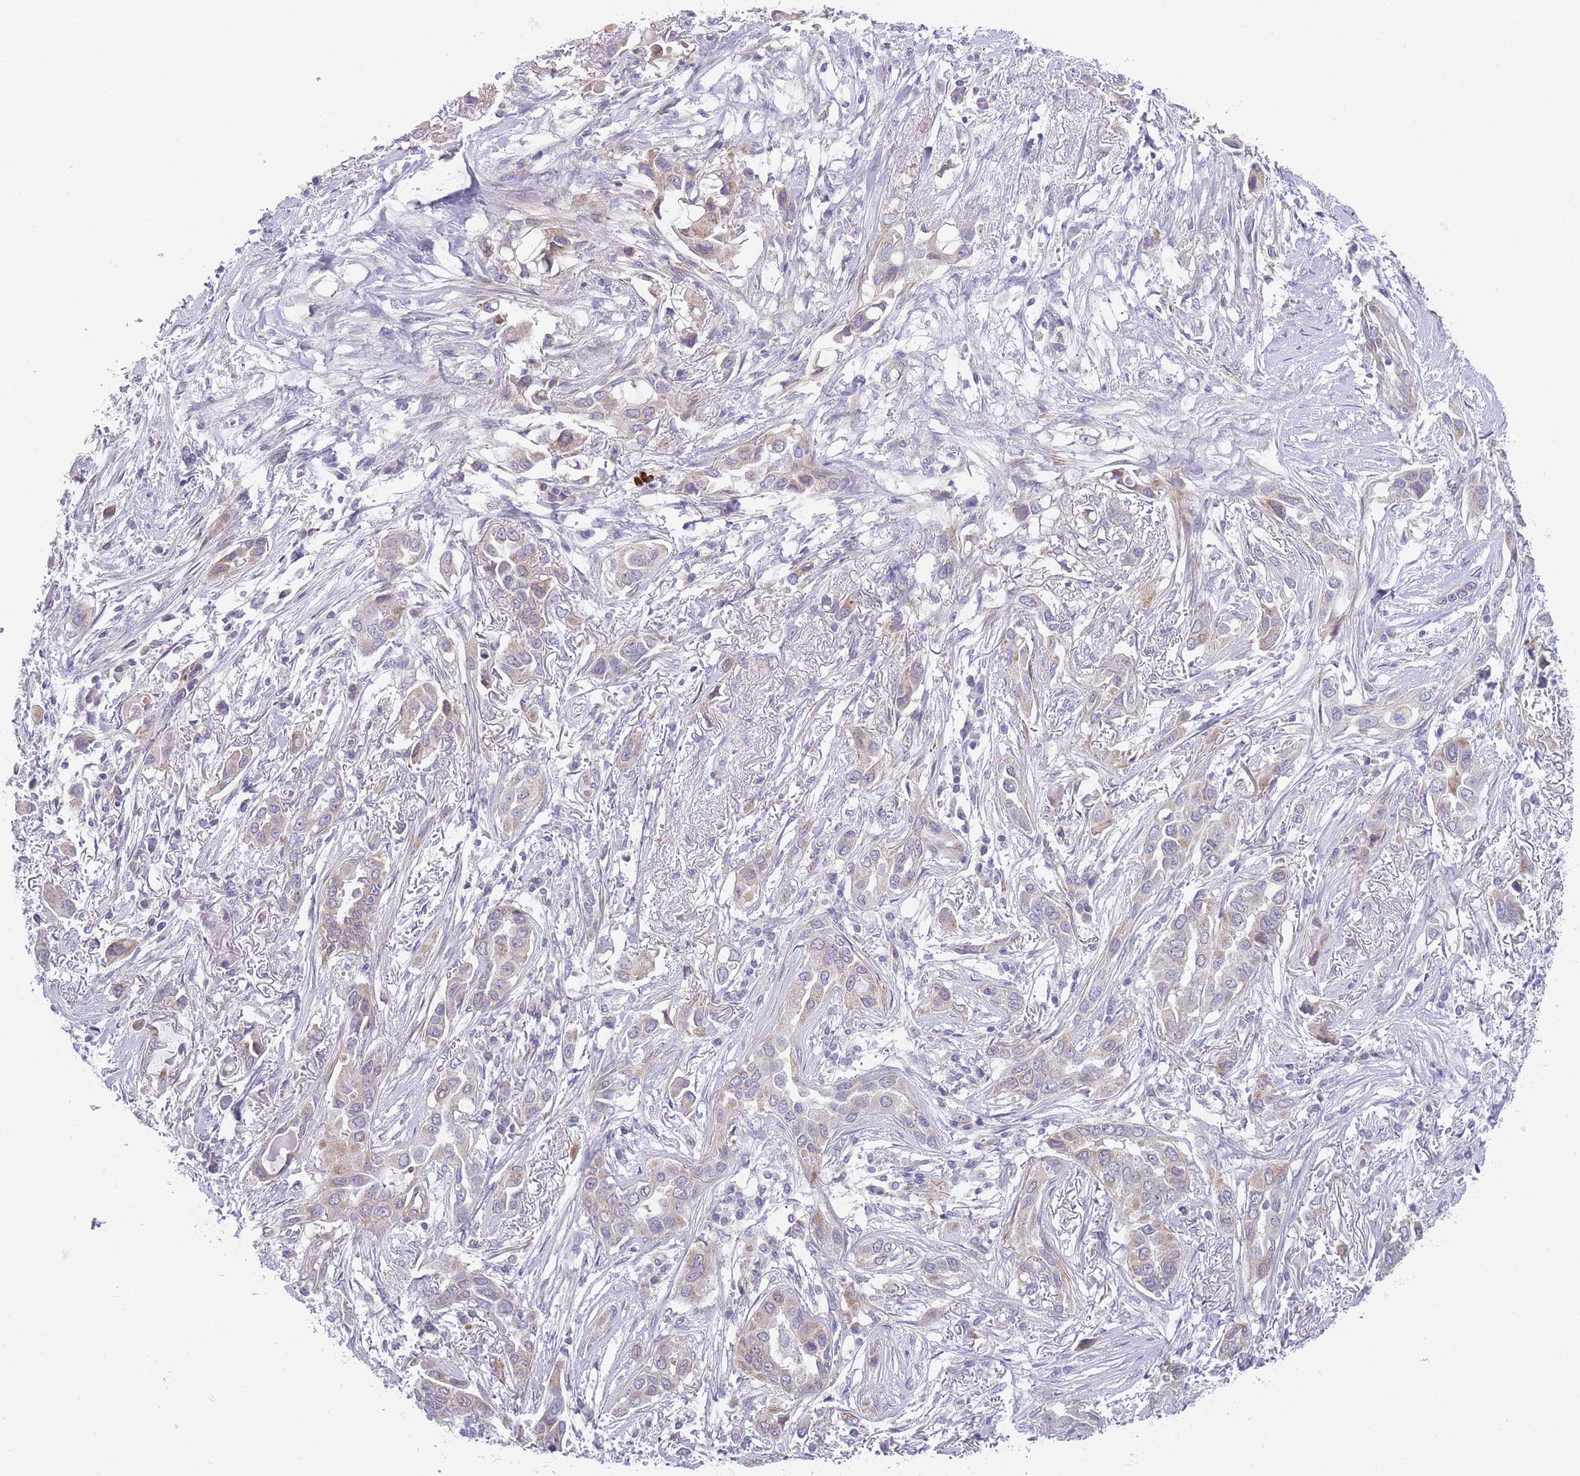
{"staining": {"intensity": "moderate", "quantity": "<25%", "location": "cytoplasmic/membranous"}, "tissue": "lung cancer", "cell_type": "Tumor cells", "image_type": "cancer", "snomed": [{"axis": "morphology", "description": "Adenocarcinoma, NOS"}, {"axis": "topography", "description": "Lung"}], "caption": "A brown stain labels moderate cytoplasmic/membranous staining of a protein in human lung cancer (adenocarcinoma) tumor cells. The staining was performed using DAB, with brown indicating positive protein expression. Nuclei are stained blue with hematoxylin.", "gene": "SMPD4", "patient": {"sex": "female", "age": 76}}